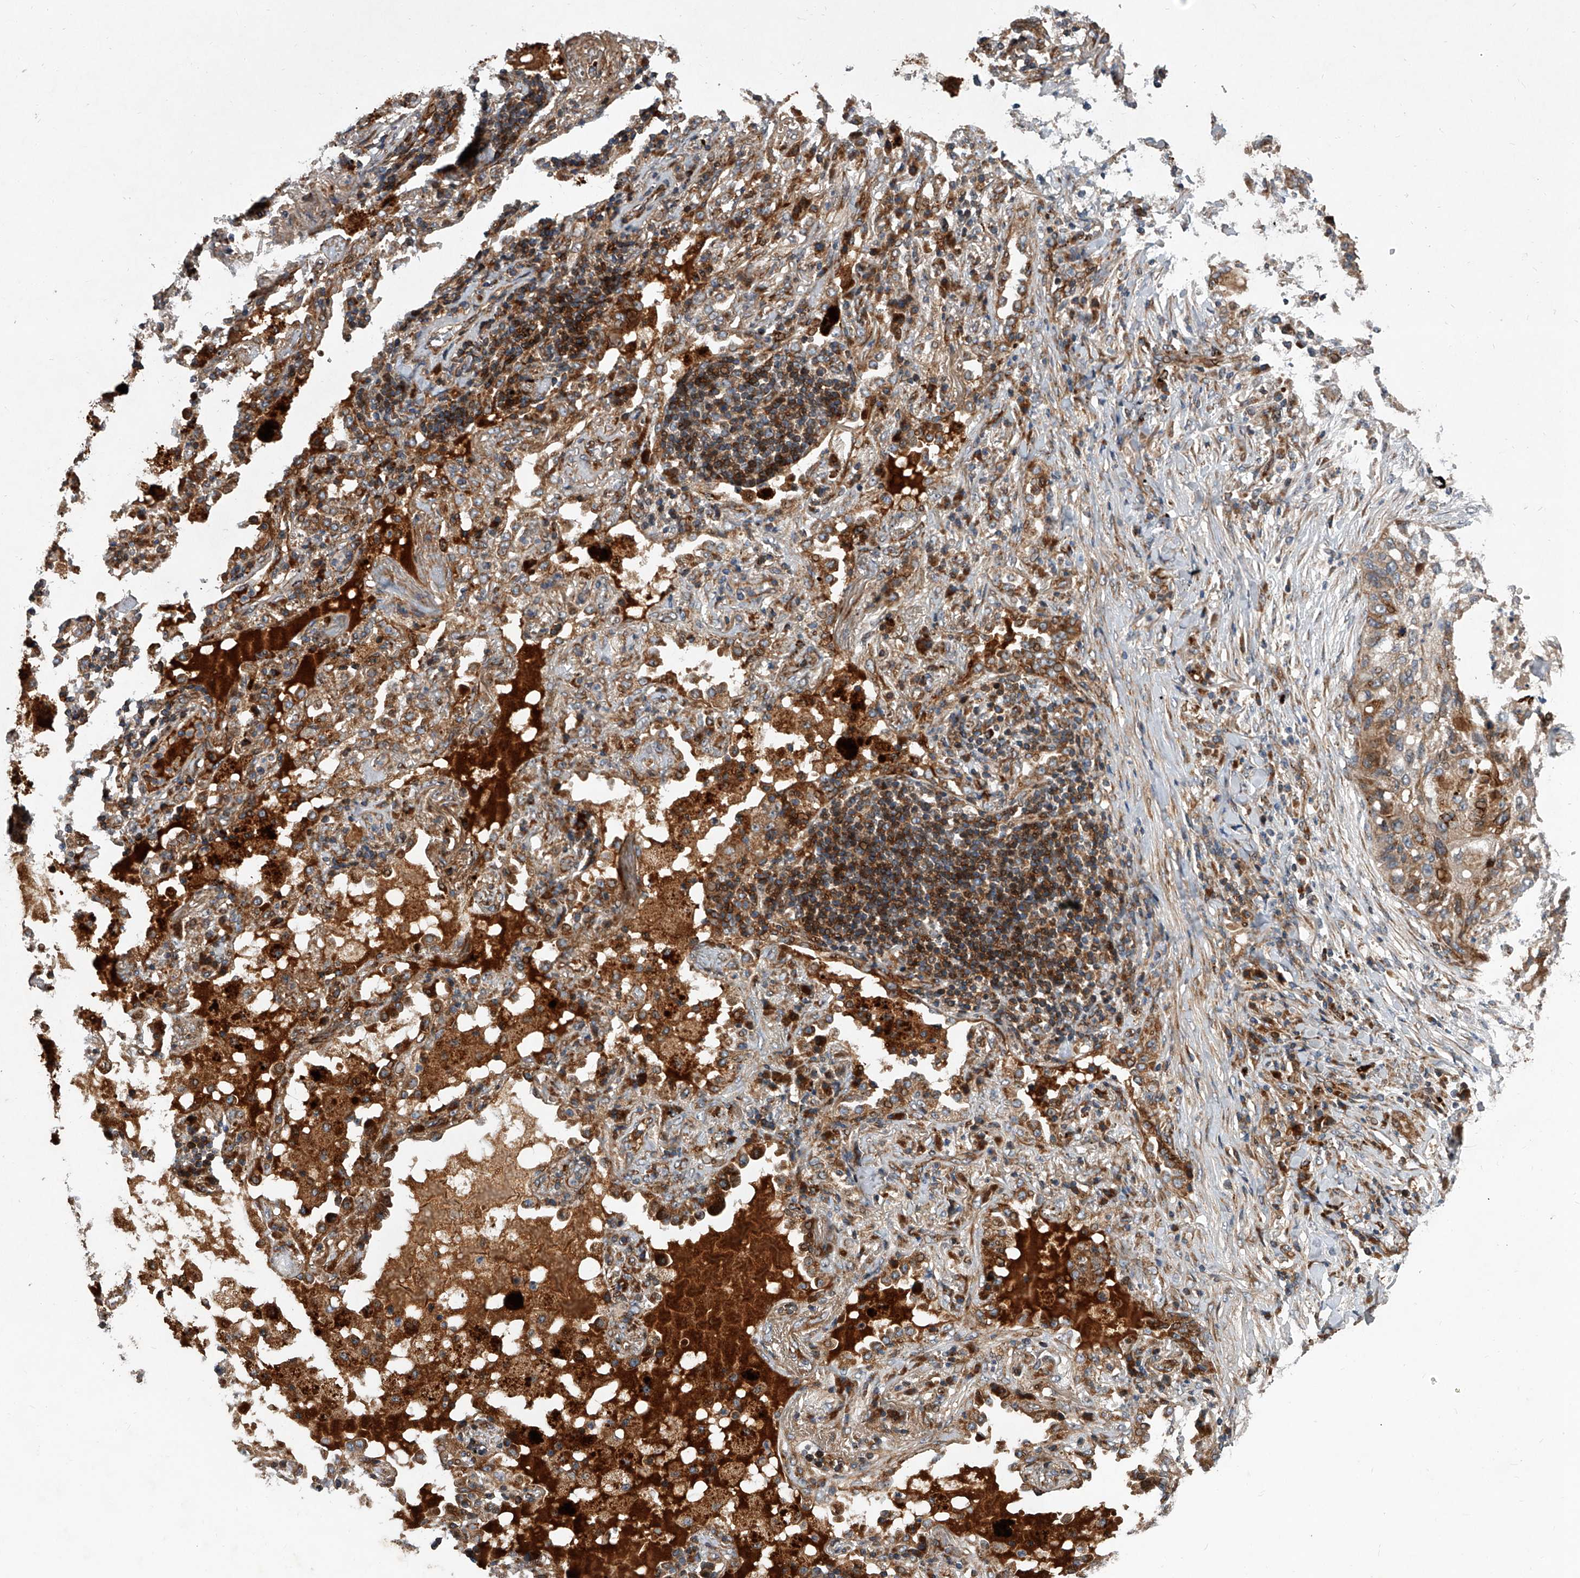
{"staining": {"intensity": "moderate", "quantity": ">75%", "location": "cytoplasmic/membranous"}, "tissue": "lung cancer", "cell_type": "Tumor cells", "image_type": "cancer", "snomed": [{"axis": "morphology", "description": "Squamous cell carcinoma, NOS"}, {"axis": "topography", "description": "Lung"}], "caption": "Protein staining by IHC exhibits moderate cytoplasmic/membranous expression in about >75% of tumor cells in lung cancer (squamous cell carcinoma).", "gene": "USP47", "patient": {"sex": "female", "age": 63}}